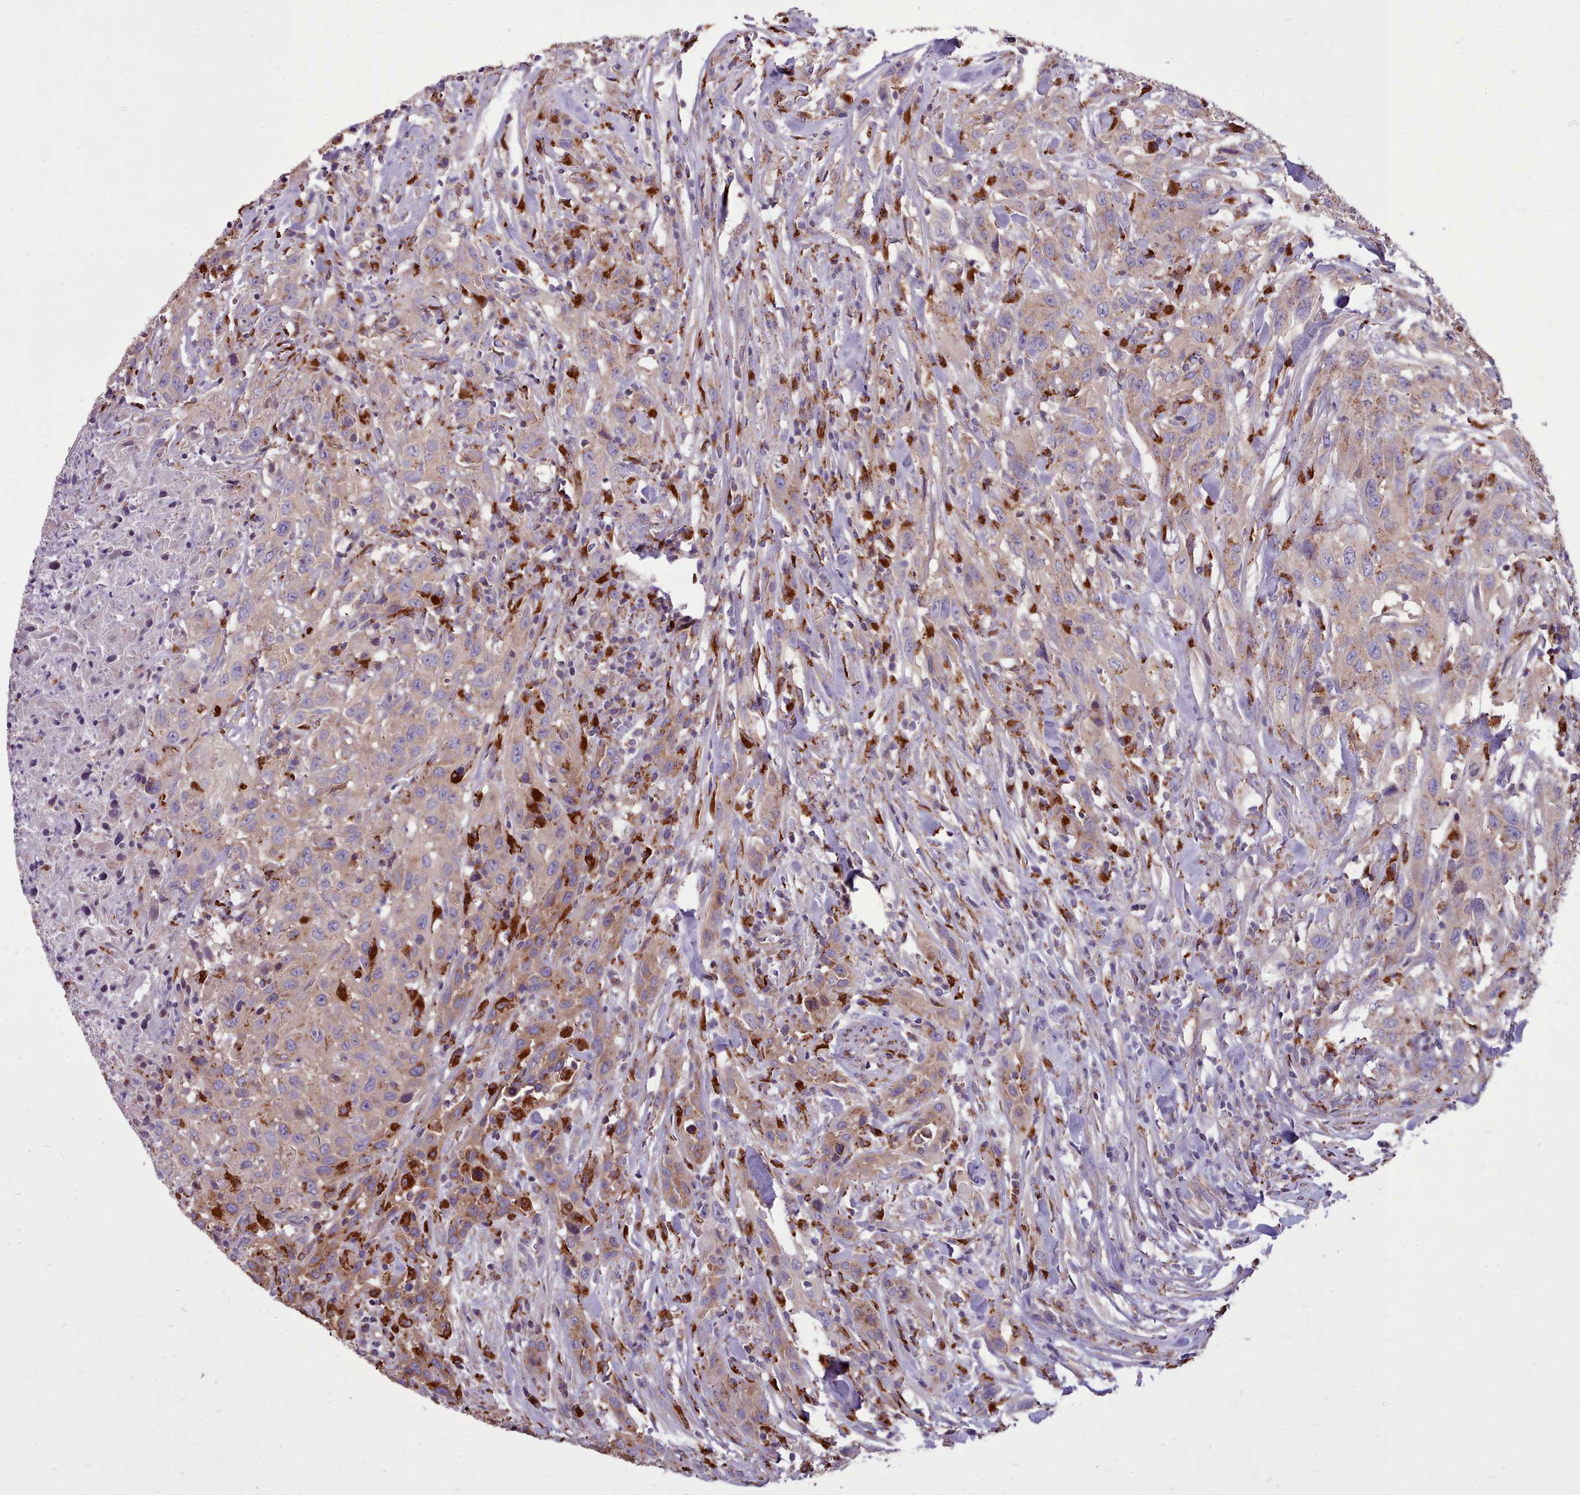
{"staining": {"intensity": "negative", "quantity": "none", "location": "none"}, "tissue": "urothelial cancer", "cell_type": "Tumor cells", "image_type": "cancer", "snomed": [{"axis": "morphology", "description": "Urothelial carcinoma, High grade"}, {"axis": "topography", "description": "Urinary bladder"}], "caption": "DAB (3,3'-diaminobenzidine) immunohistochemical staining of urothelial cancer shows no significant positivity in tumor cells. (DAB IHC, high magnification).", "gene": "PACSIN3", "patient": {"sex": "male", "age": 61}}